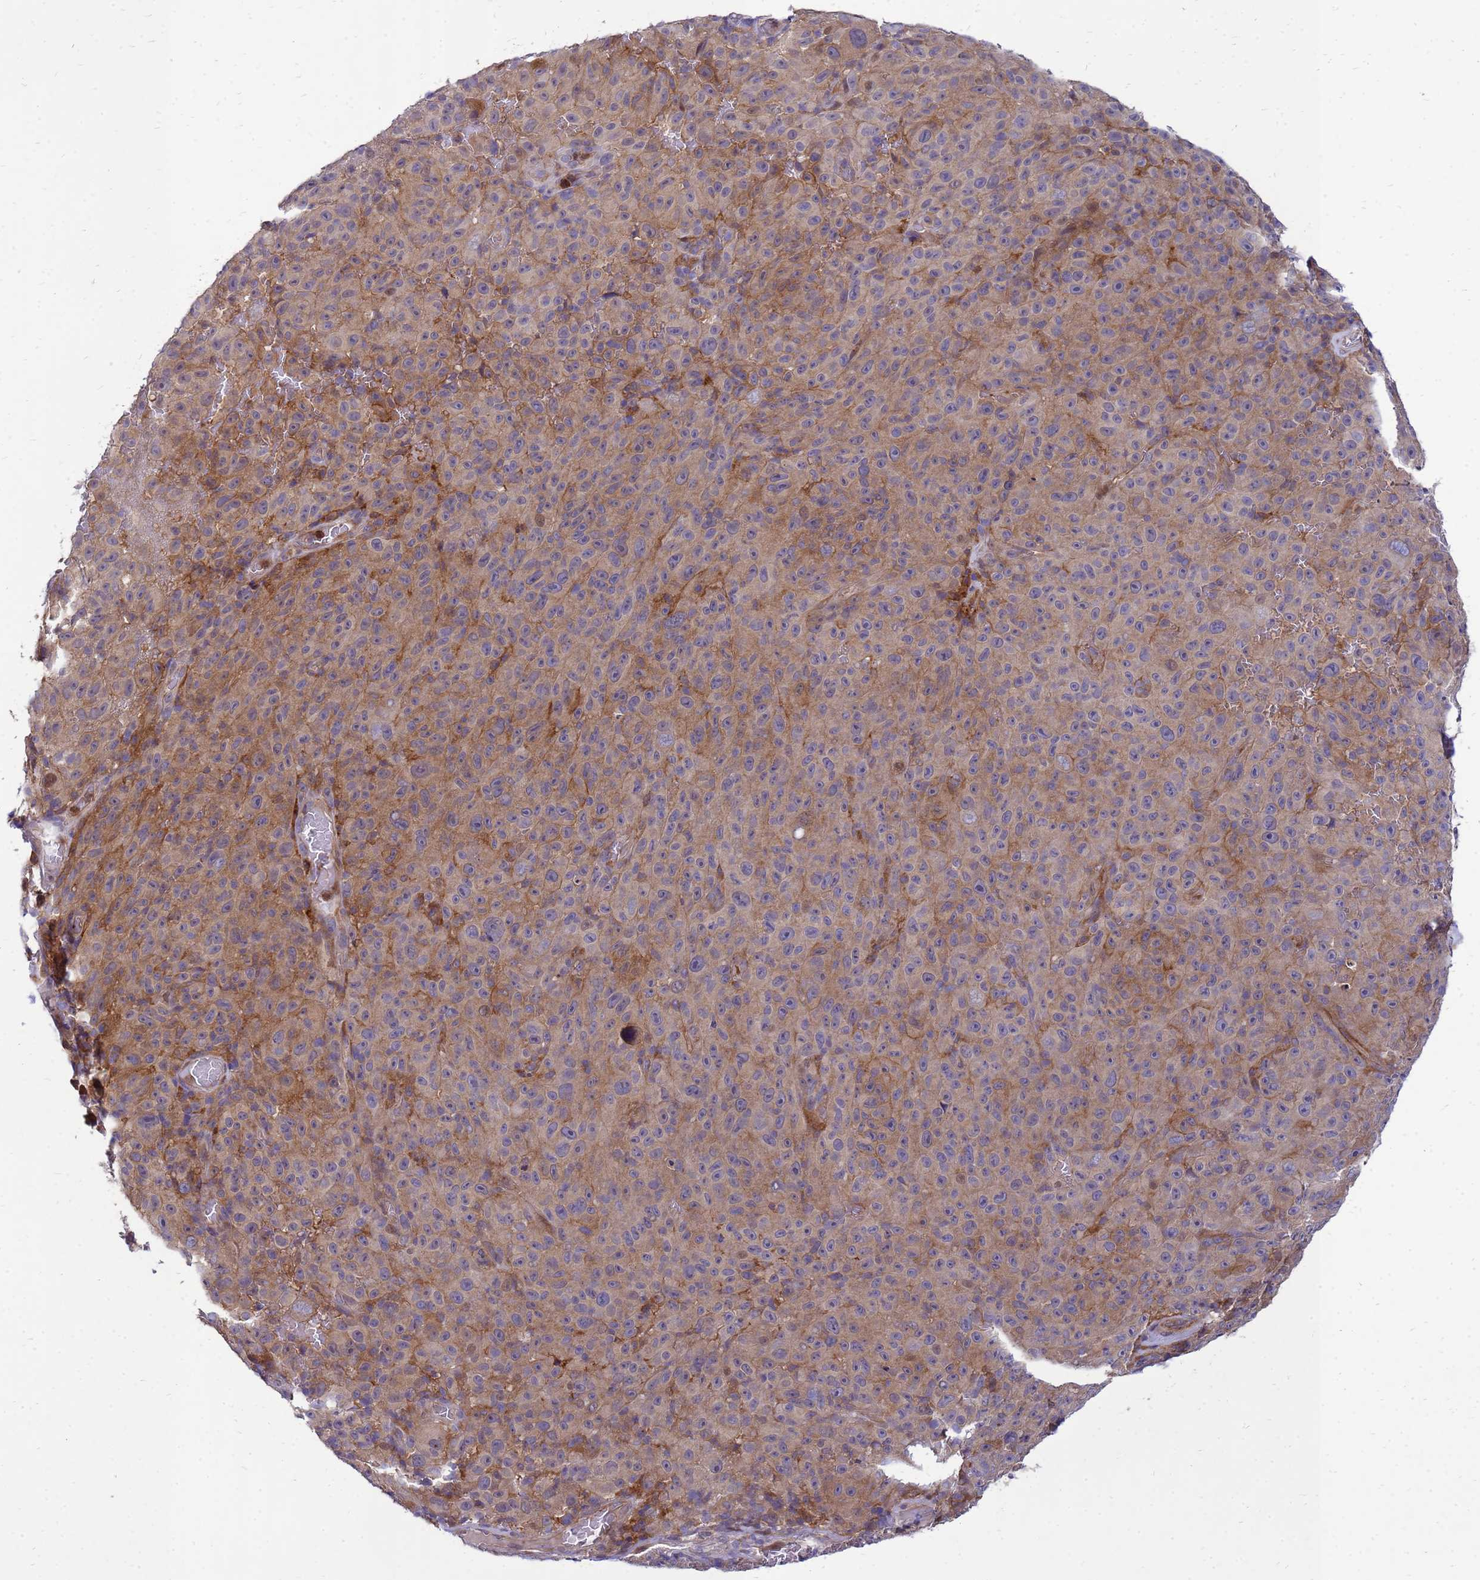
{"staining": {"intensity": "moderate", "quantity": ">75%", "location": "cytoplasmic/membranous"}, "tissue": "melanoma", "cell_type": "Tumor cells", "image_type": "cancer", "snomed": [{"axis": "morphology", "description": "Malignant melanoma, NOS"}, {"axis": "topography", "description": "Skin"}], "caption": "A photomicrograph of malignant melanoma stained for a protein demonstrates moderate cytoplasmic/membranous brown staining in tumor cells.", "gene": "RNF215", "patient": {"sex": "female", "age": 82}}